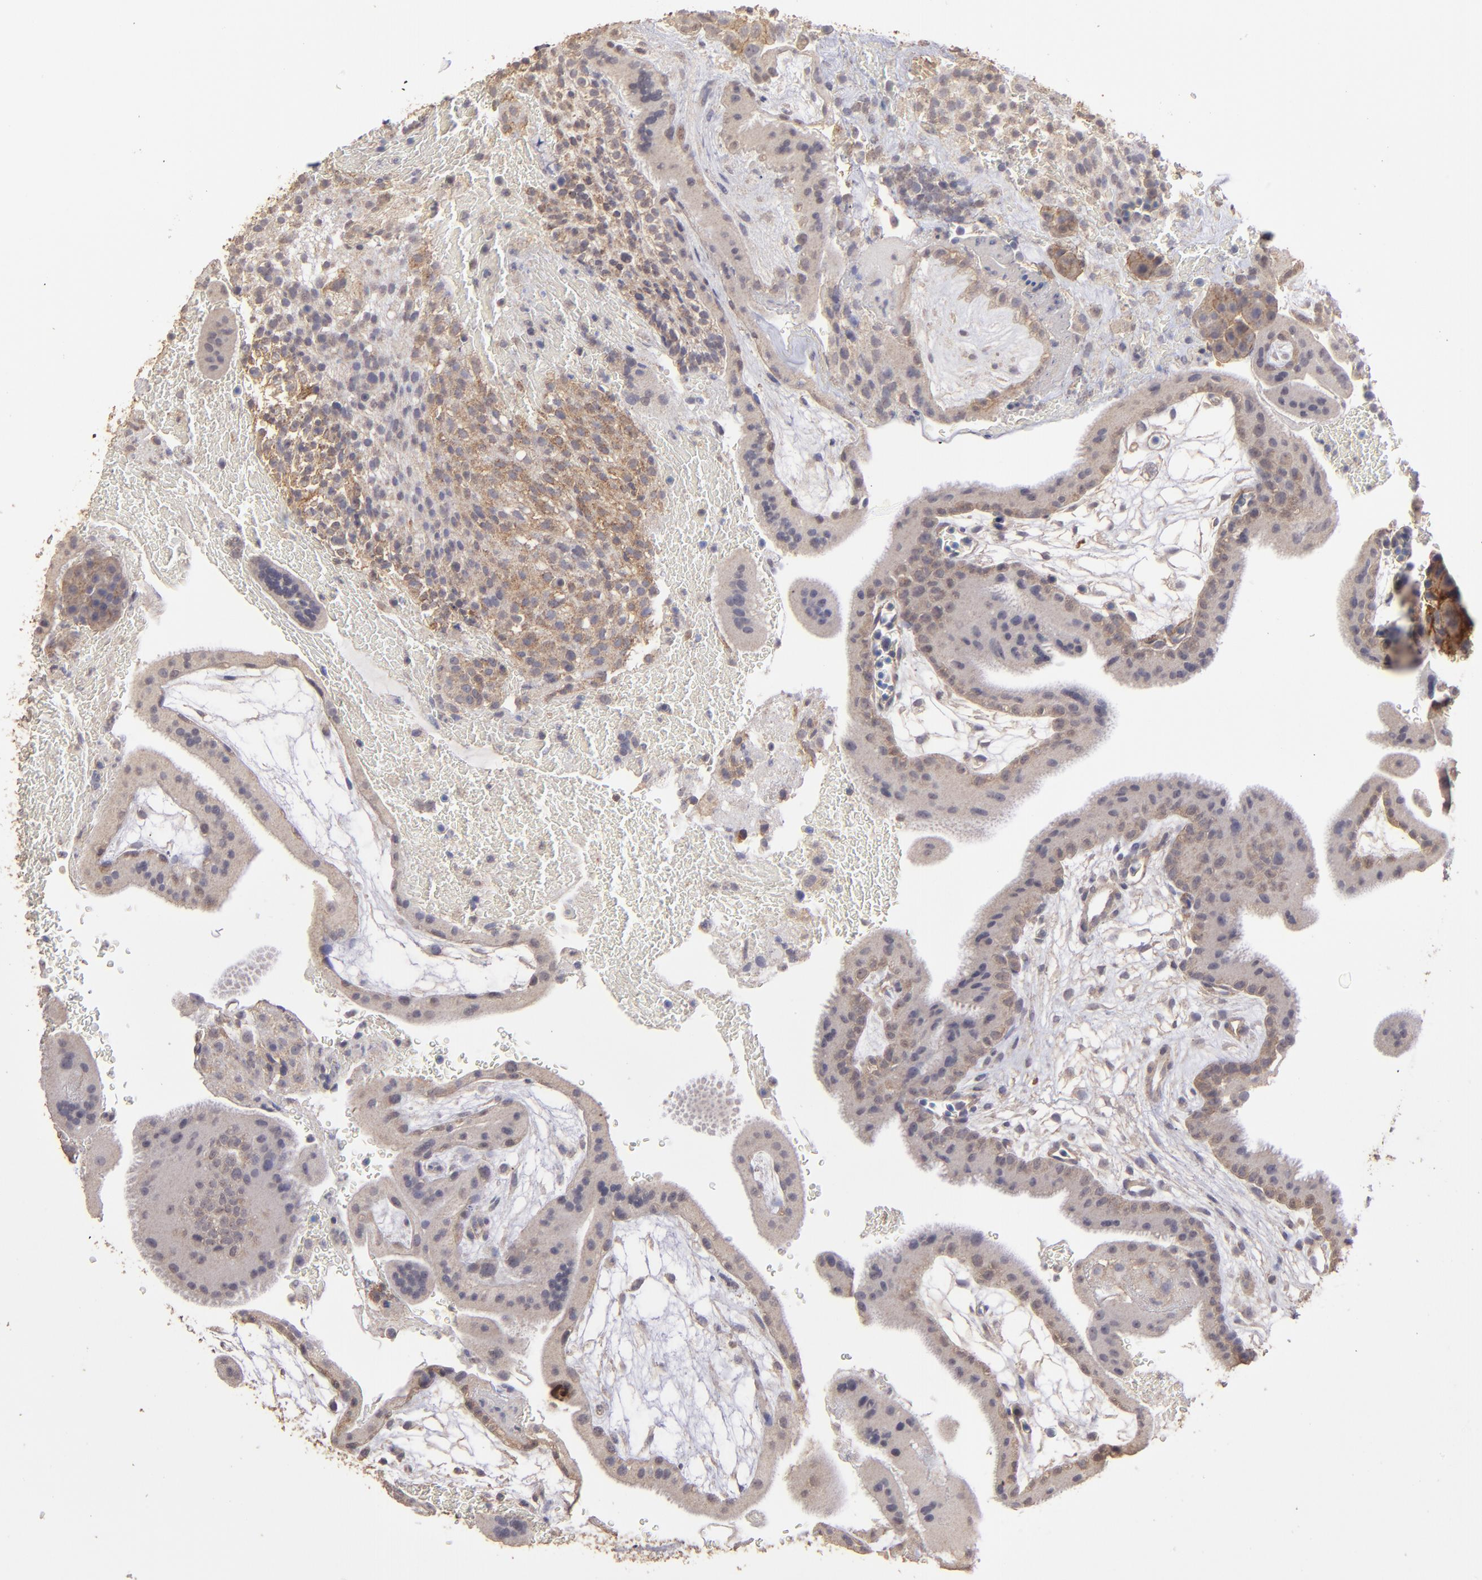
{"staining": {"intensity": "moderate", "quantity": ">75%", "location": "cytoplasmic/membranous"}, "tissue": "placenta", "cell_type": "Decidual cells", "image_type": "normal", "snomed": [{"axis": "morphology", "description": "Normal tissue, NOS"}, {"axis": "topography", "description": "Placenta"}], "caption": "Protein expression analysis of unremarkable placenta exhibits moderate cytoplasmic/membranous expression in approximately >75% of decidual cells.", "gene": "FAT1", "patient": {"sex": "female", "age": 19}}